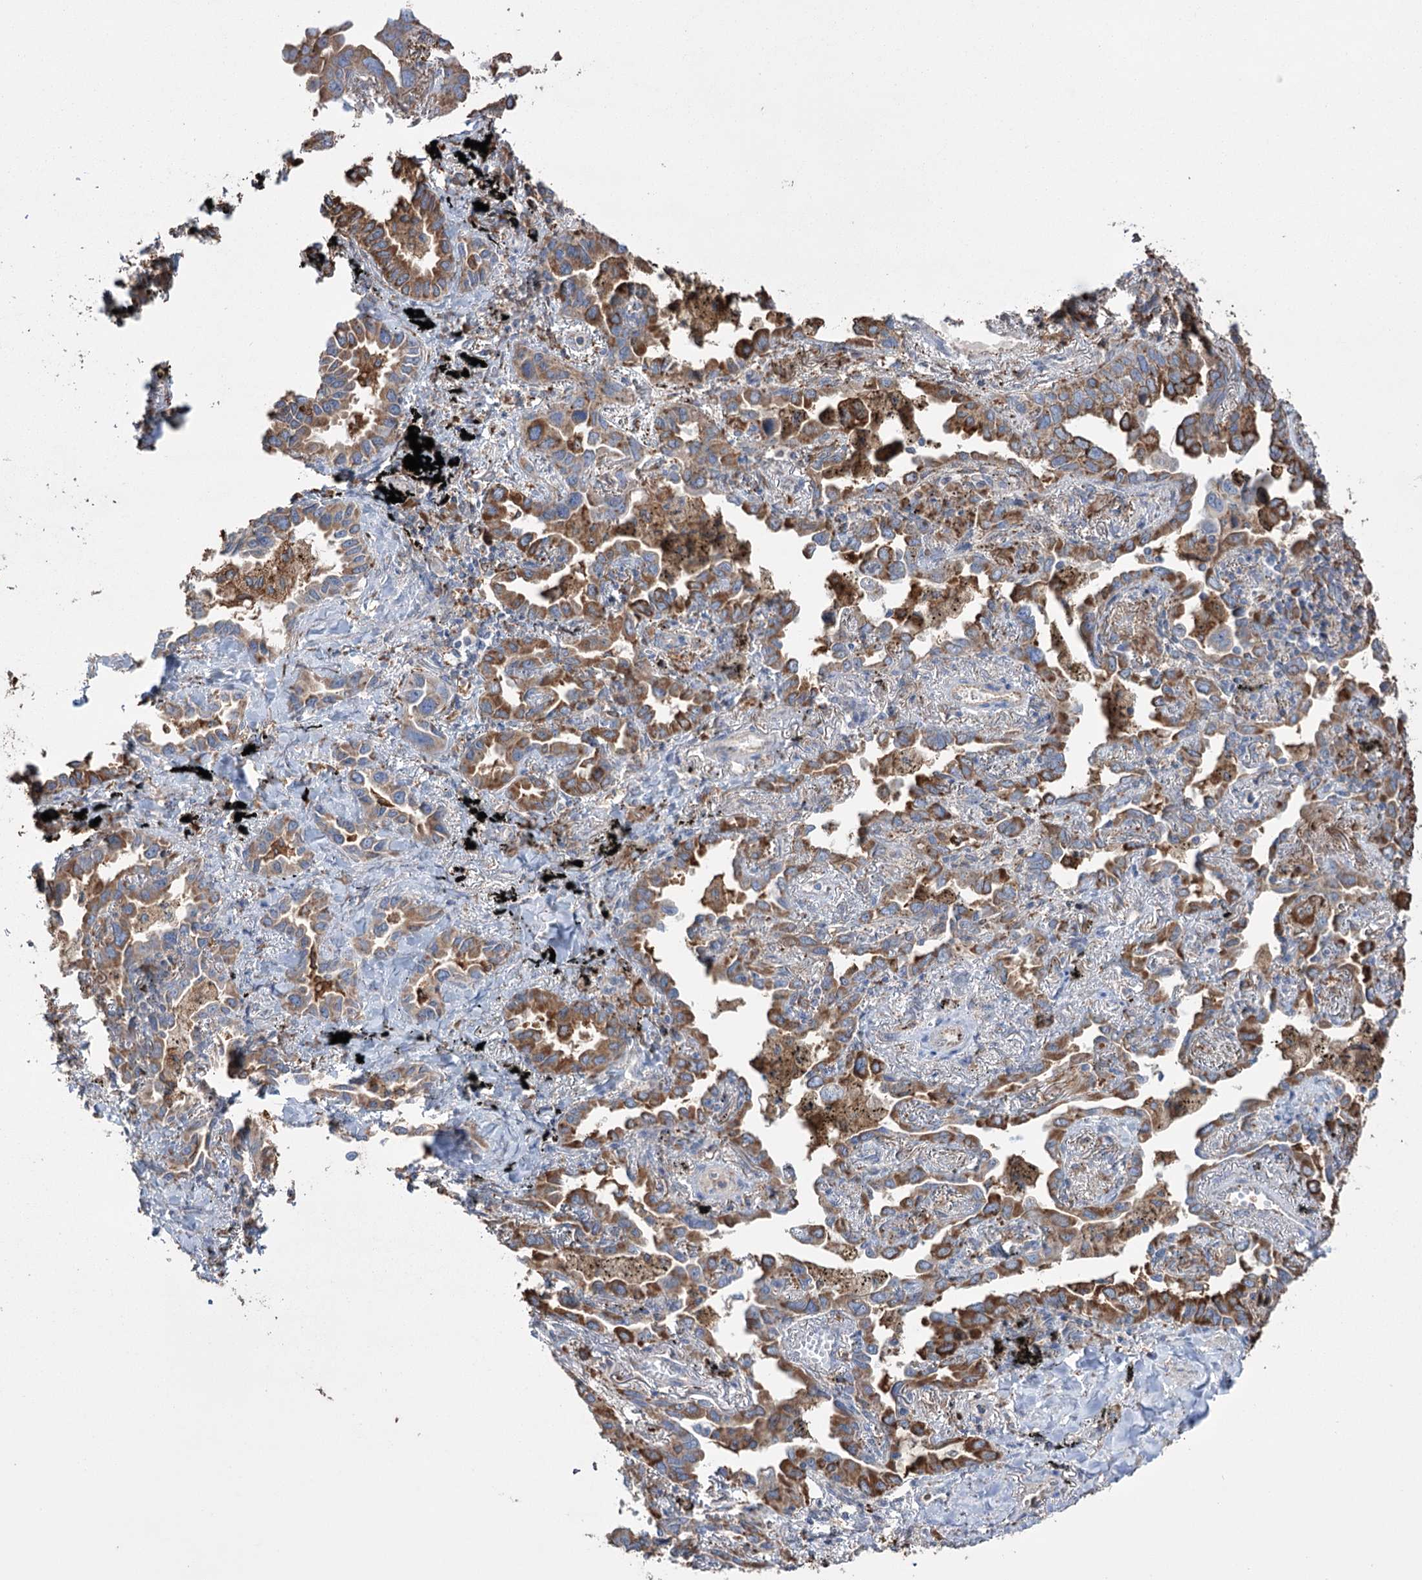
{"staining": {"intensity": "moderate", "quantity": ">75%", "location": "cytoplasmic/membranous"}, "tissue": "lung cancer", "cell_type": "Tumor cells", "image_type": "cancer", "snomed": [{"axis": "morphology", "description": "Adenocarcinoma, NOS"}, {"axis": "topography", "description": "Lung"}], "caption": "High-magnification brightfield microscopy of adenocarcinoma (lung) stained with DAB (brown) and counterstained with hematoxylin (blue). tumor cells exhibit moderate cytoplasmic/membranous positivity is identified in about>75% of cells.", "gene": "TRIM71", "patient": {"sex": "male", "age": 67}}